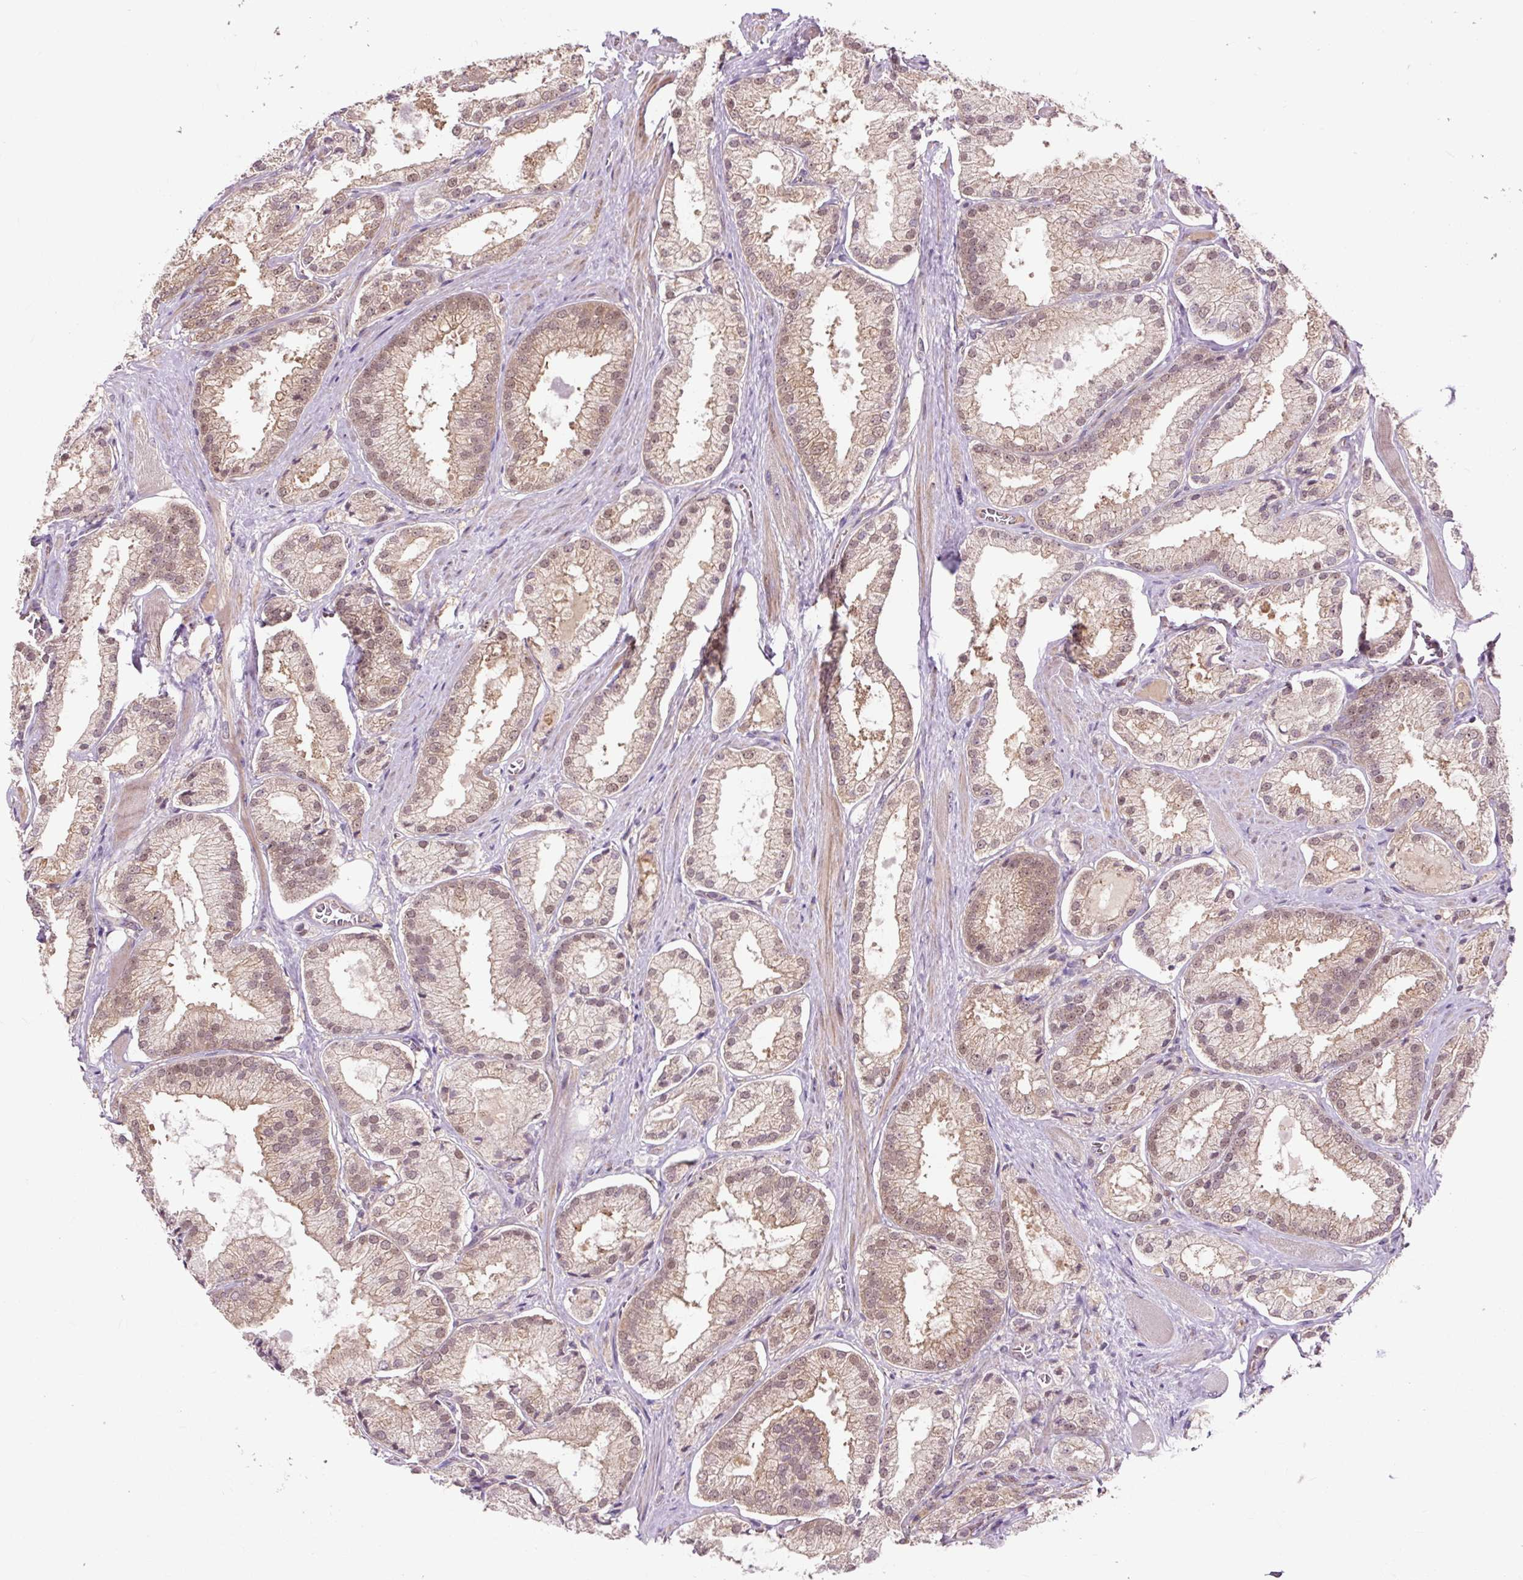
{"staining": {"intensity": "moderate", "quantity": "25%-75%", "location": "cytoplasmic/membranous,nuclear"}, "tissue": "prostate cancer", "cell_type": "Tumor cells", "image_type": "cancer", "snomed": [{"axis": "morphology", "description": "Adenocarcinoma, High grade"}, {"axis": "topography", "description": "Prostate"}], "caption": "Tumor cells exhibit medium levels of moderate cytoplasmic/membranous and nuclear positivity in about 25%-75% of cells in human prostate adenocarcinoma (high-grade). The staining is performed using DAB brown chromogen to label protein expression. The nuclei are counter-stained blue using hematoxylin.", "gene": "MMS19", "patient": {"sex": "male", "age": 68}}